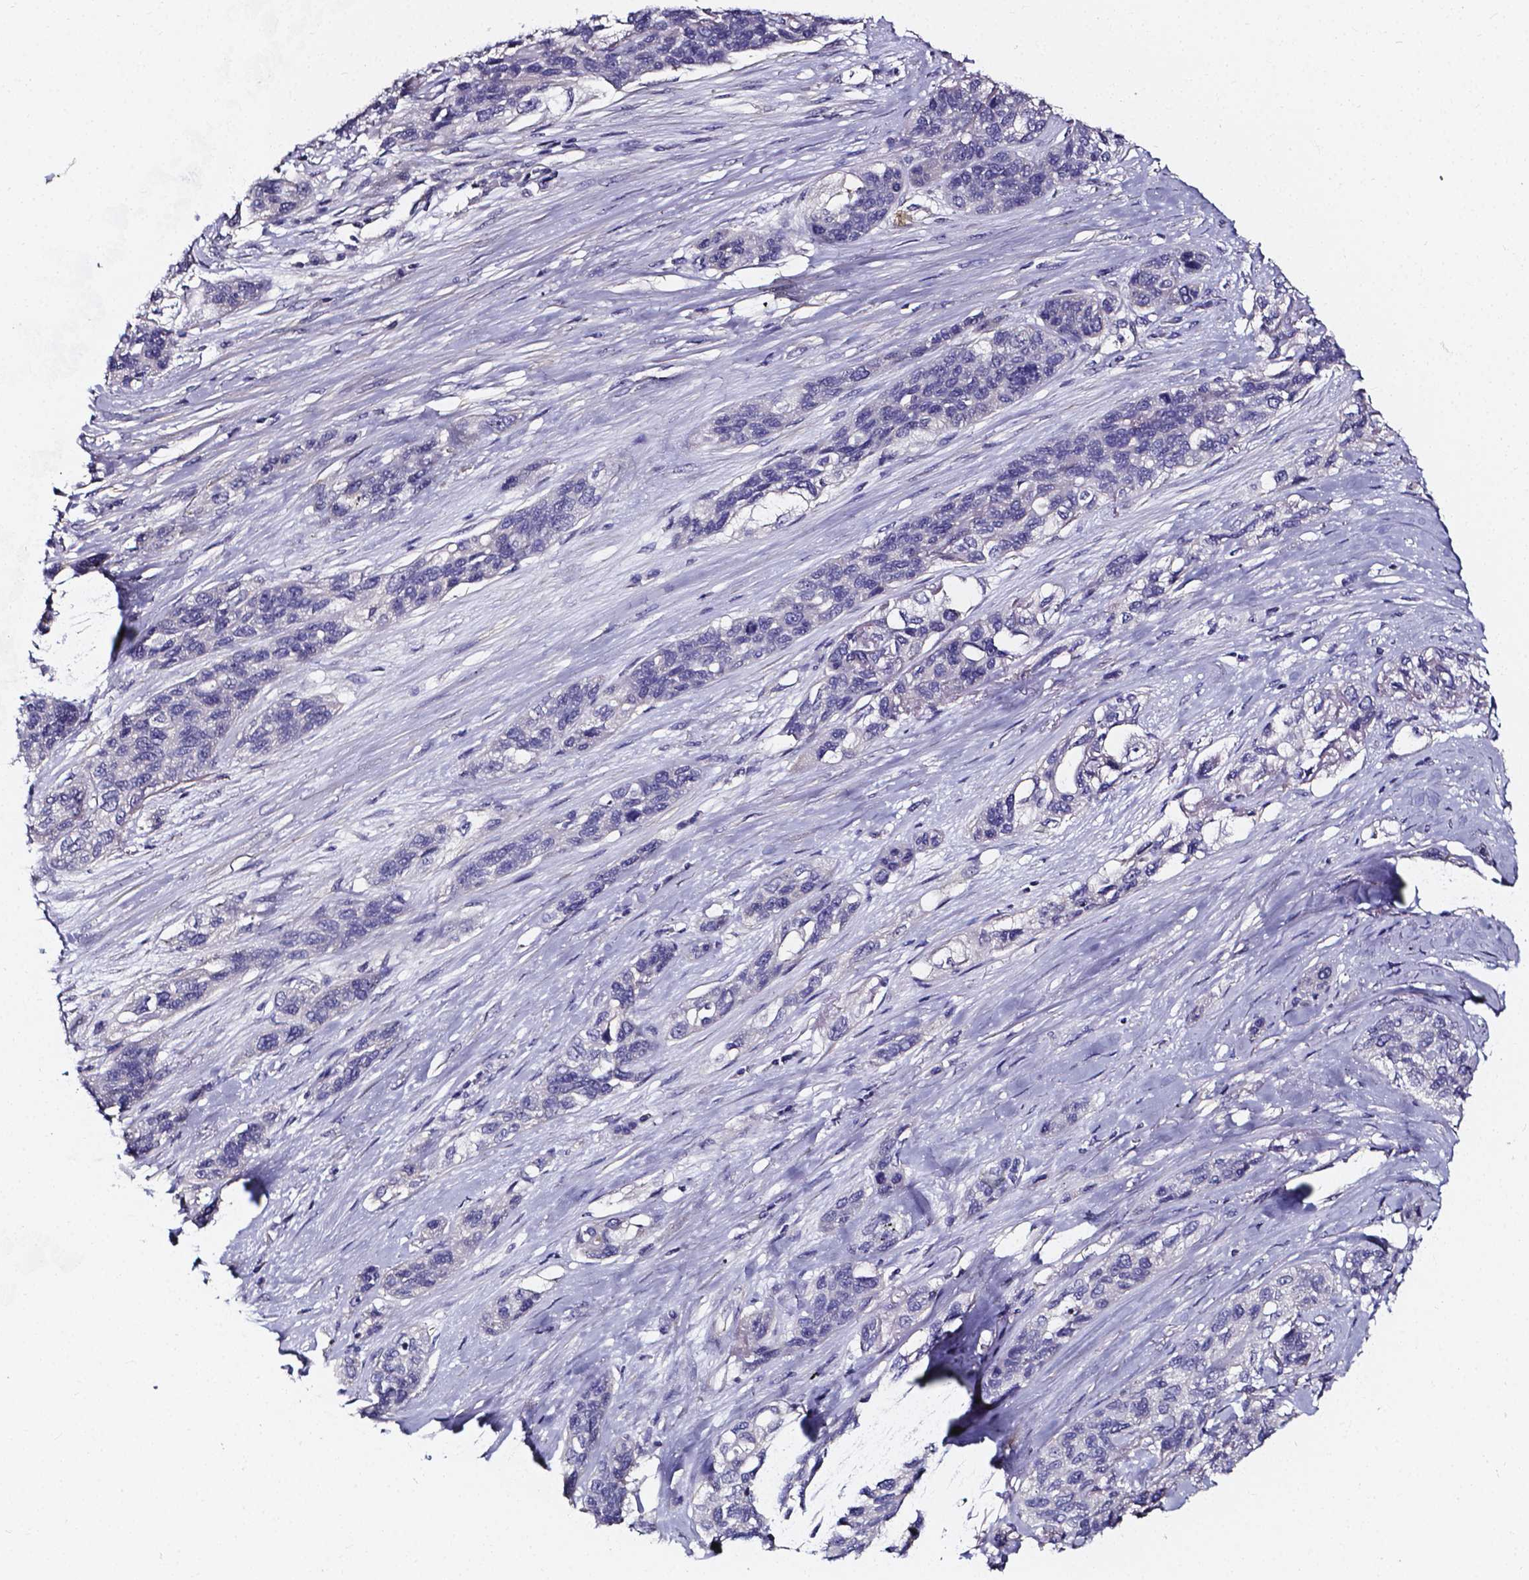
{"staining": {"intensity": "negative", "quantity": "none", "location": "none"}, "tissue": "lung cancer", "cell_type": "Tumor cells", "image_type": "cancer", "snomed": [{"axis": "morphology", "description": "Squamous cell carcinoma, NOS"}, {"axis": "topography", "description": "Lung"}], "caption": "A micrograph of squamous cell carcinoma (lung) stained for a protein exhibits no brown staining in tumor cells.", "gene": "CACNG8", "patient": {"sex": "female", "age": 70}}